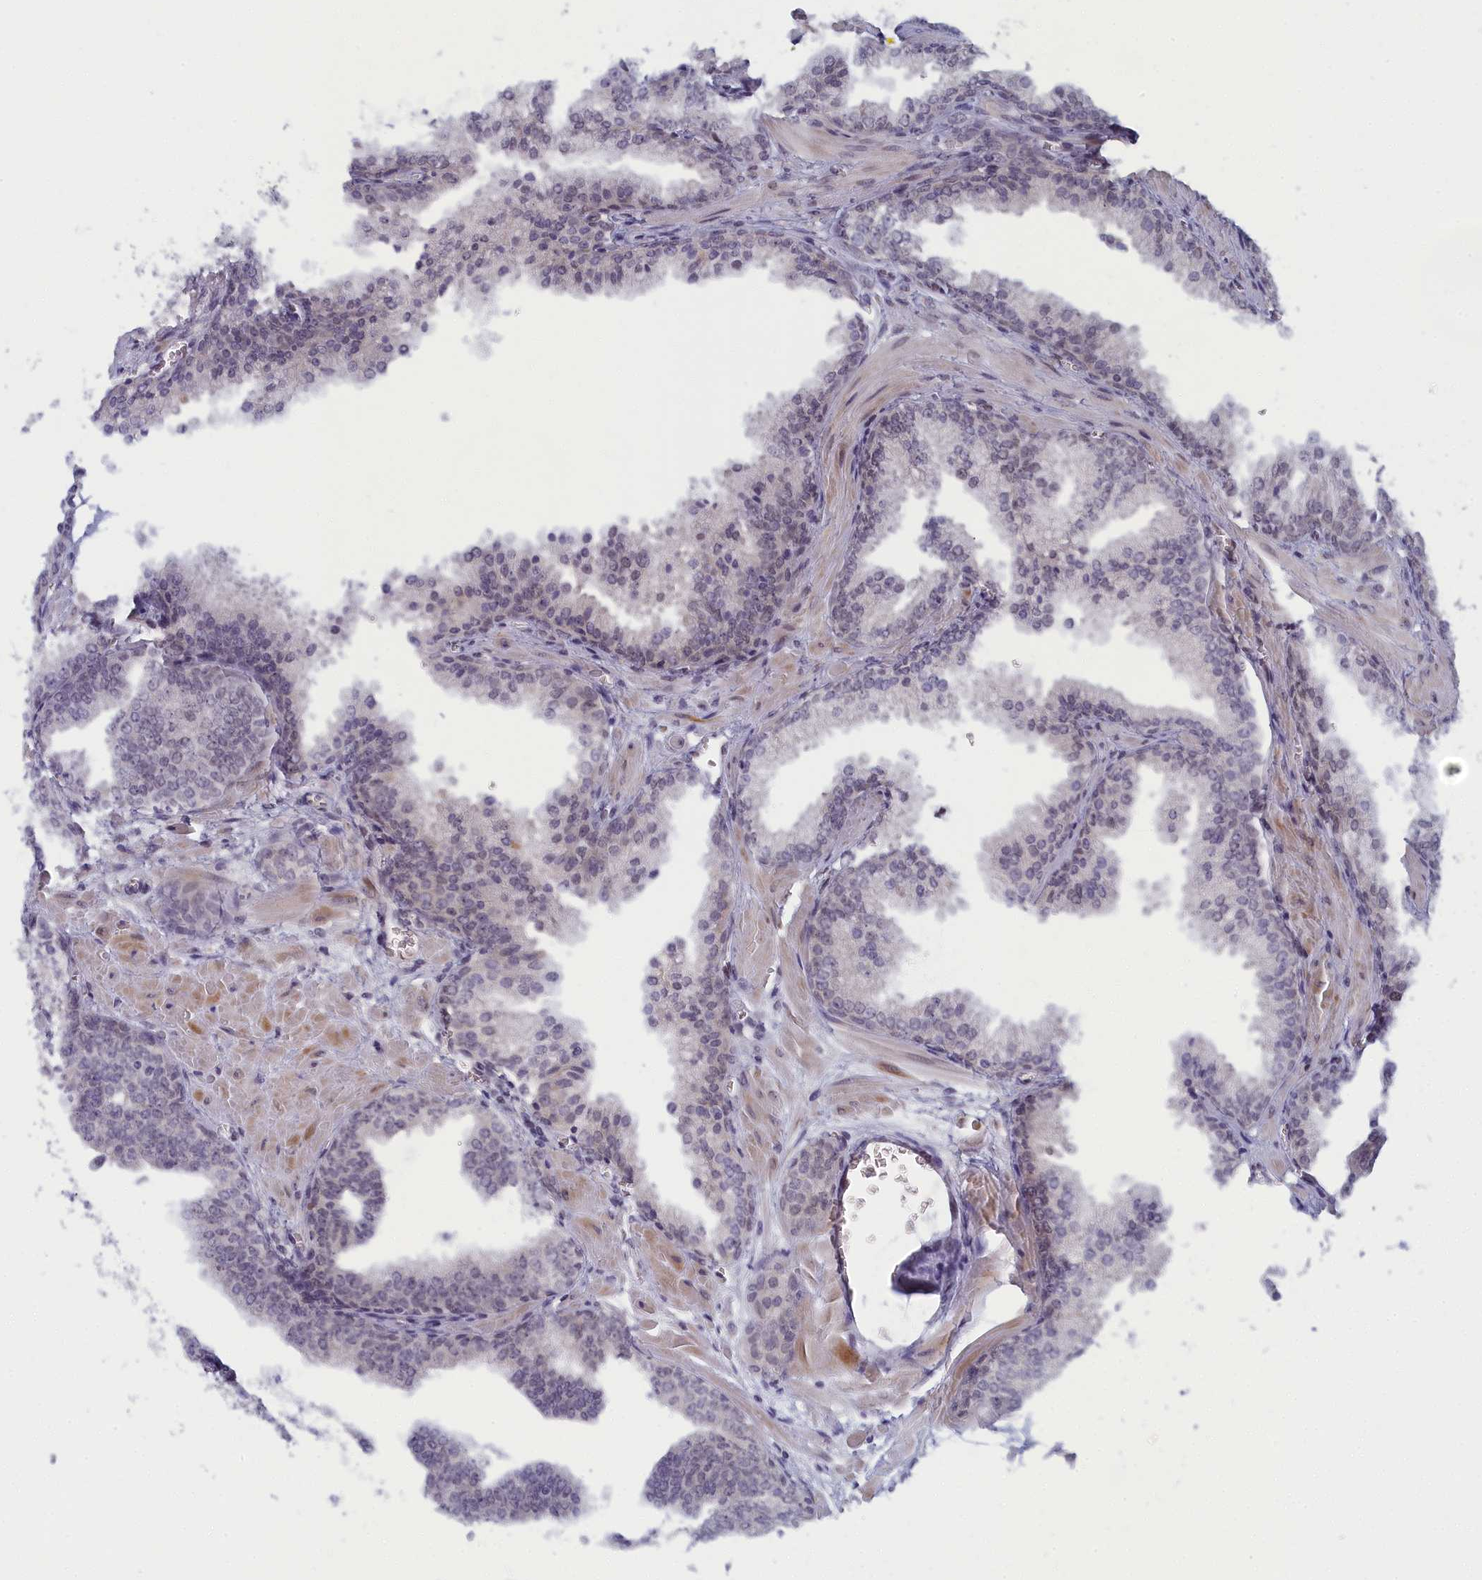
{"staining": {"intensity": "negative", "quantity": "none", "location": "none"}, "tissue": "prostate cancer", "cell_type": "Tumor cells", "image_type": "cancer", "snomed": [{"axis": "morphology", "description": "Adenocarcinoma, Low grade"}, {"axis": "topography", "description": "Prostate"}], "caption": "The histopathology image displays no significant staining in tumor cells of prostate cancer (adenocarcinoma (low-grade)). The staining was performed using DAB to visualize the protein expression in brown, while the nuclei were stained in blue with hematoxylin (Magnification: 20x).", "gene": "DNAJC17", "patient": {"sex": "male", "age": 67}}